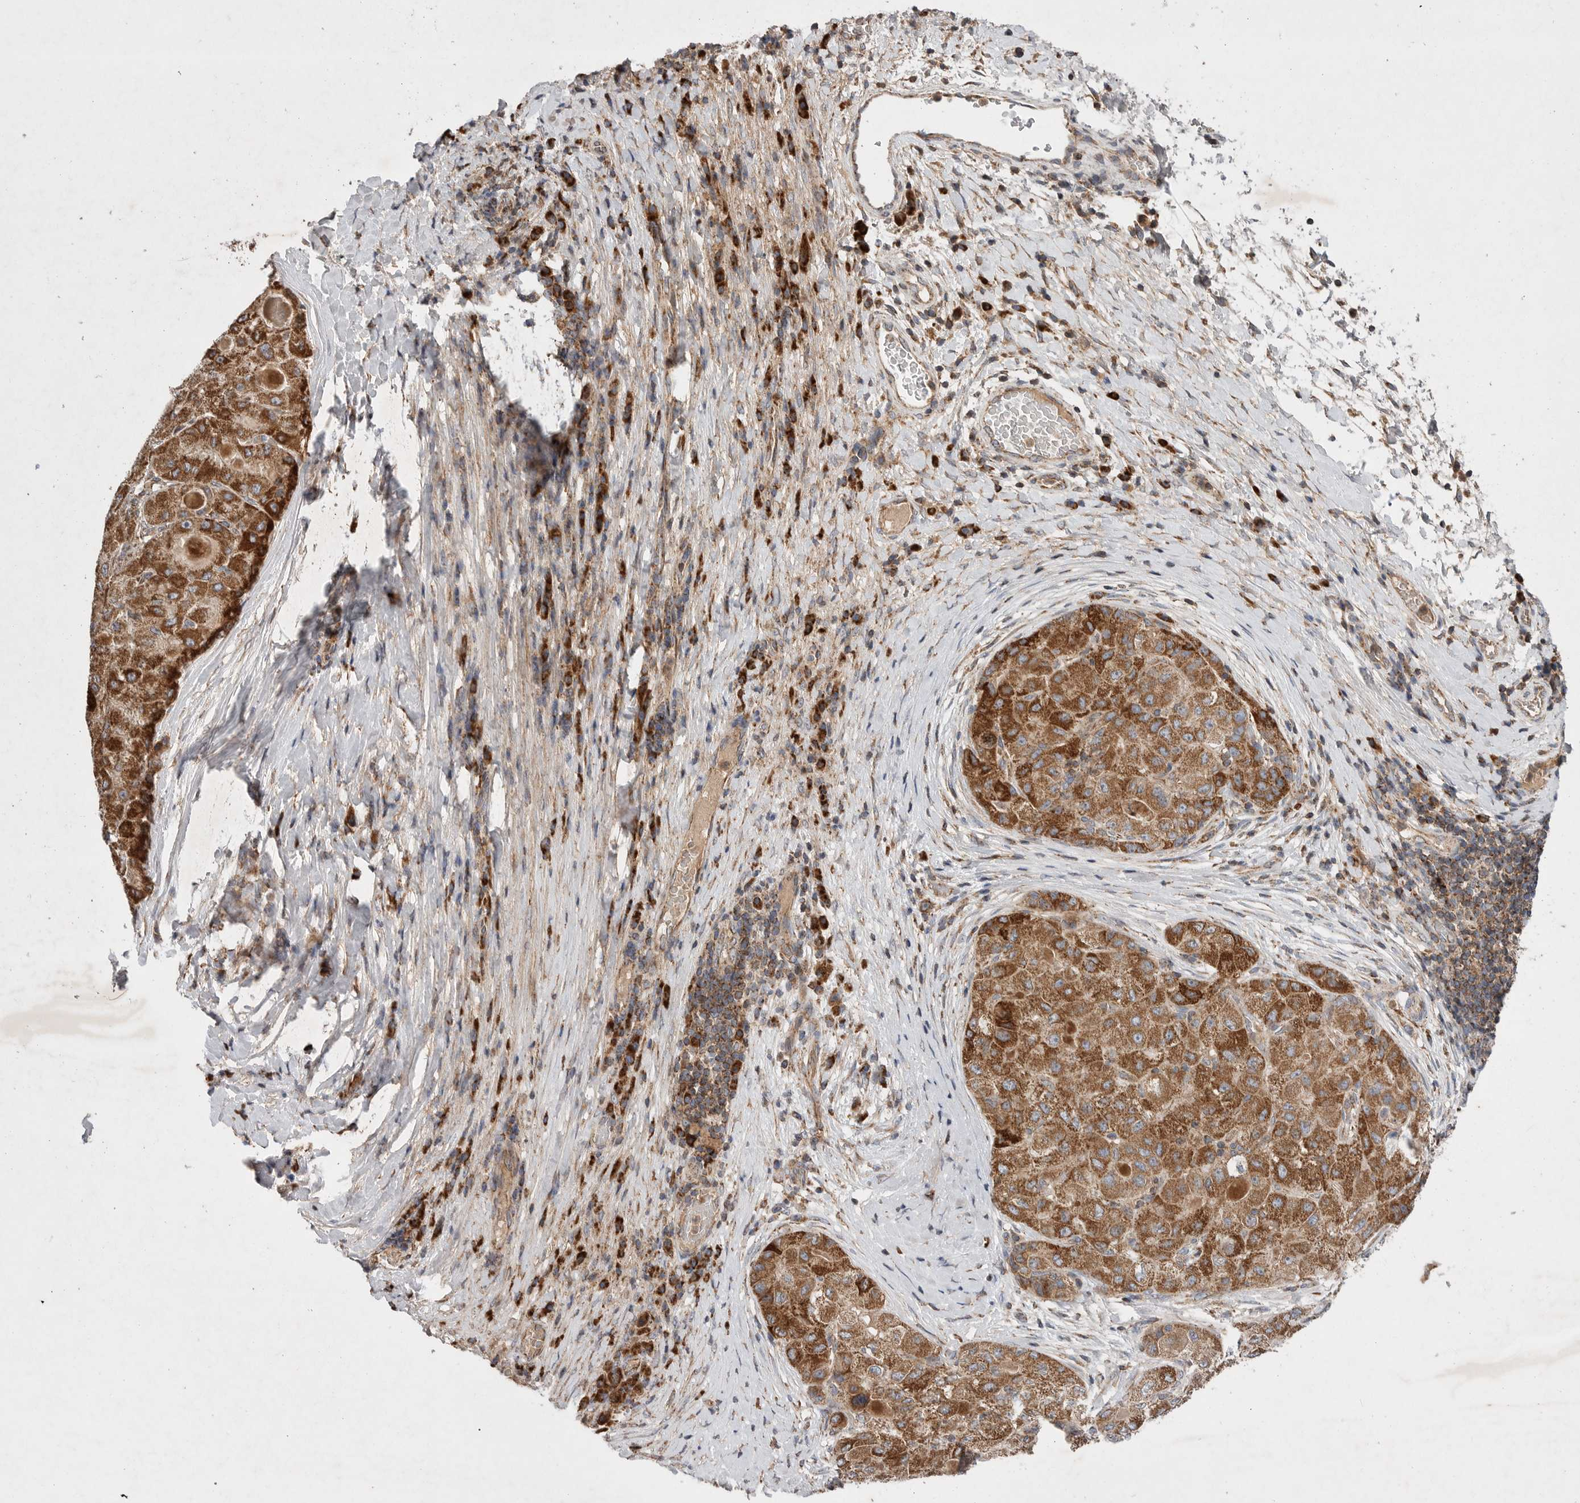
{"staining": {"intensity": "strong", "quantity": ">75%", "location": "cytoplasmic/membranous"}, "tissue": "liver cancer", "cell_type": "Tumor cells", "image_type": "cancer", "snomed": [{"axis": "morphology", "description": "Carcinoma, Hepatocellular, NOS"}, {"axis": "topography", "description": "Liver"}], "caption": "This is a photomicrograph of IHC staining of liver cancer, which shows strong expression in the cytoplasmic/membranous of tumor cells.", "gene": "KIF21B", "patient": {"sex": "male", "age": 80}}